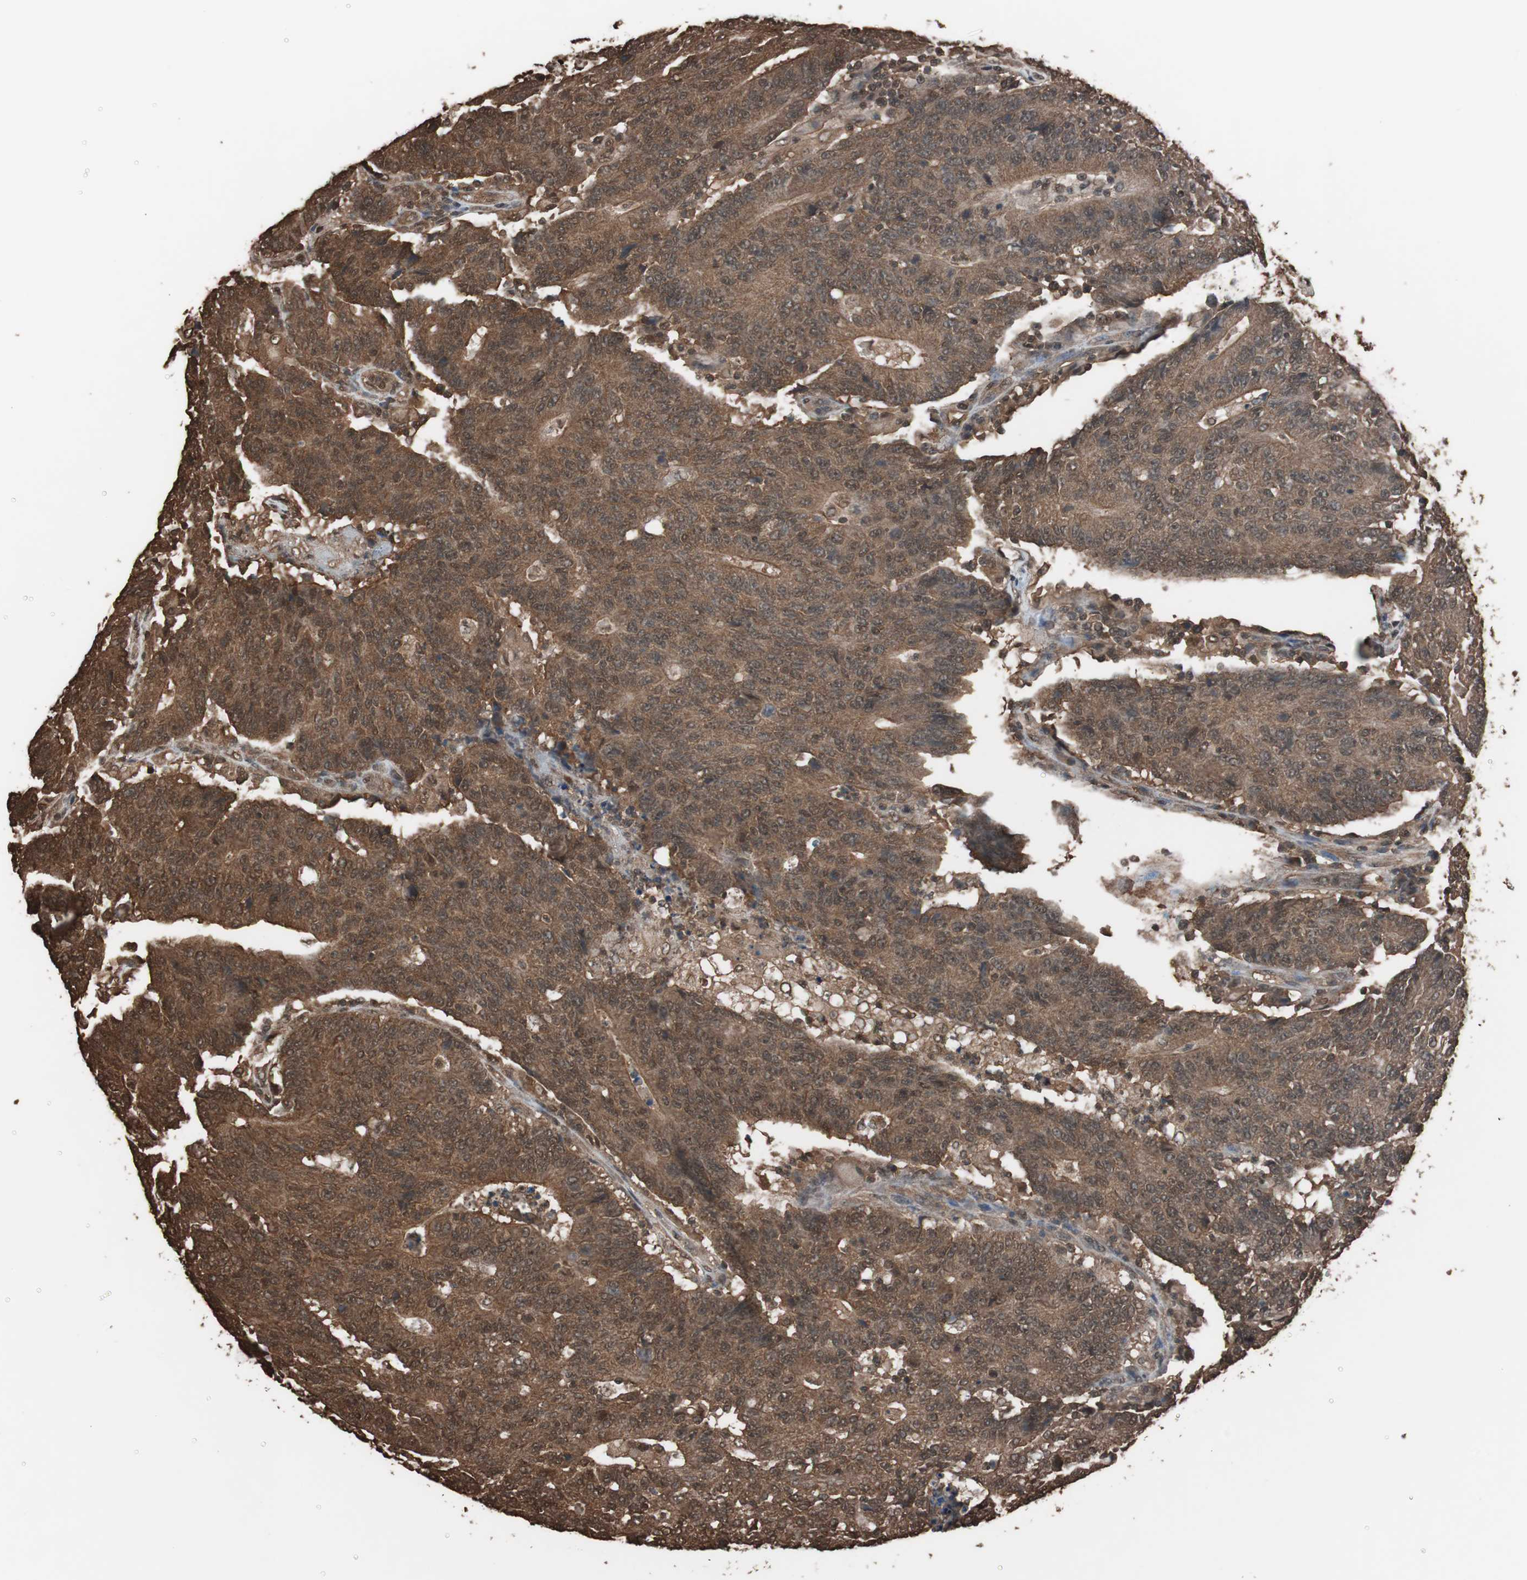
{"staining": {"intensity": "strong", "quantity": ">75%", "location": "cytoplasmic/membranous"}, "tissue": "colorectal cancer", "cell_type": "Tumor cells", "image_type": "cancer", "snomed": [{"axis": "morphology", "description": "Normal tissue, NOS"}, {"axis": "morphology", "description": "Adenocarcinoma, NOS"}, {"axis": "topography", "description": "Colon"}], "caption": "Strong cytoplasmic/membranous staining for a protein is identified in about >75% of tumor cells of colorectal cancer using IHC.", "gene": "CALM2", "patient": {"sex": "female", "age": 75}}